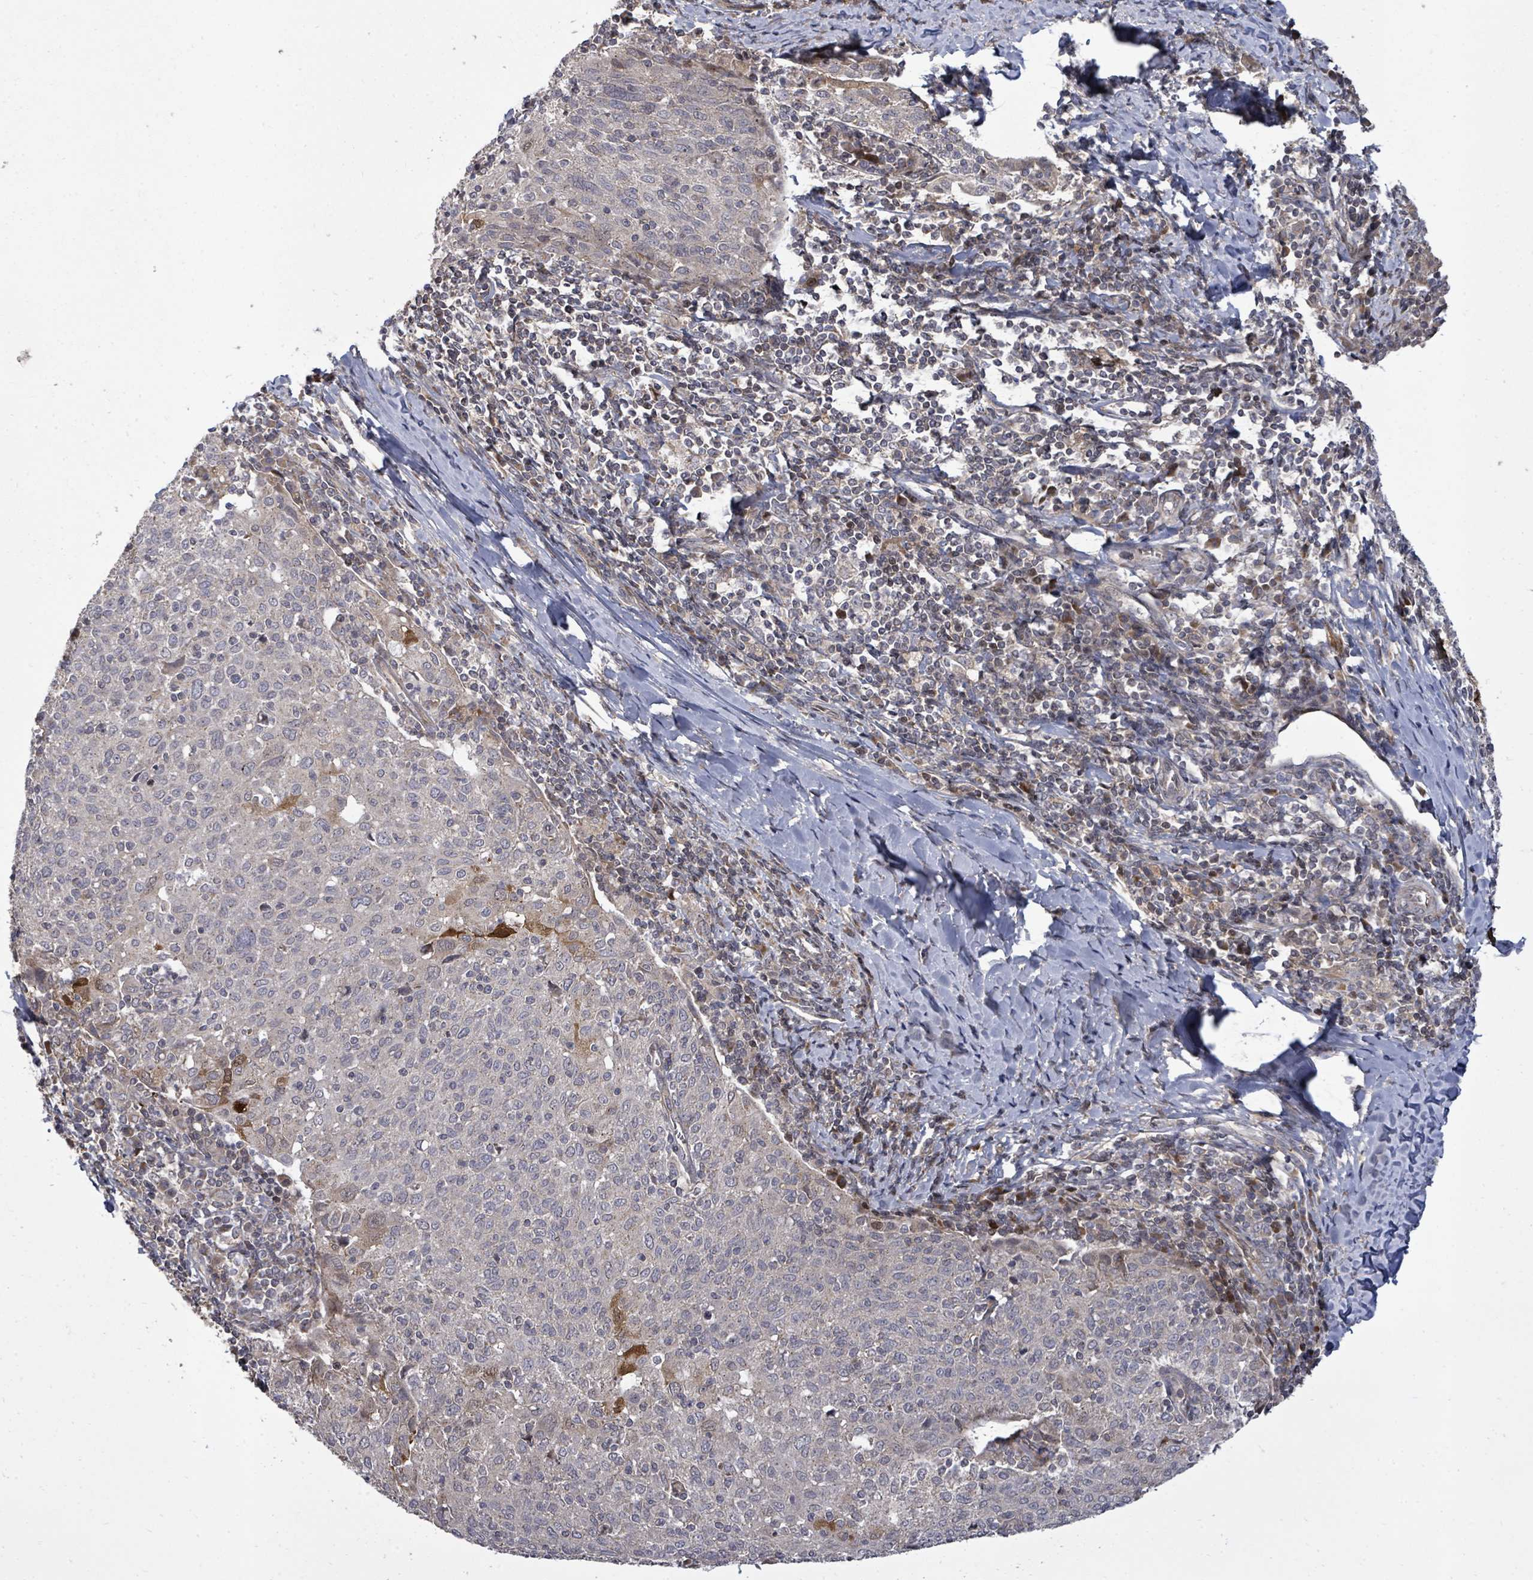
{"staining": {"intensity": "negative", "quantity": "none", "location": "none"}, "tissue": "cervical cancer", "cell_type": "Tumor cells", "image_type": "cancer", "snomed": [{"axis": "morphology", "description": "Squamous cell carcinoma, NOS"}, {"axis": "topography", "description": "Cervix"}], "caption": "Immunohistochemistry (IHC) of human squamous cell carcinoma (cervical) exhibits no positivity in tumor cells.", "gene": "KRTAP27-1", "patient": {"sex": "female", "age": 52}}